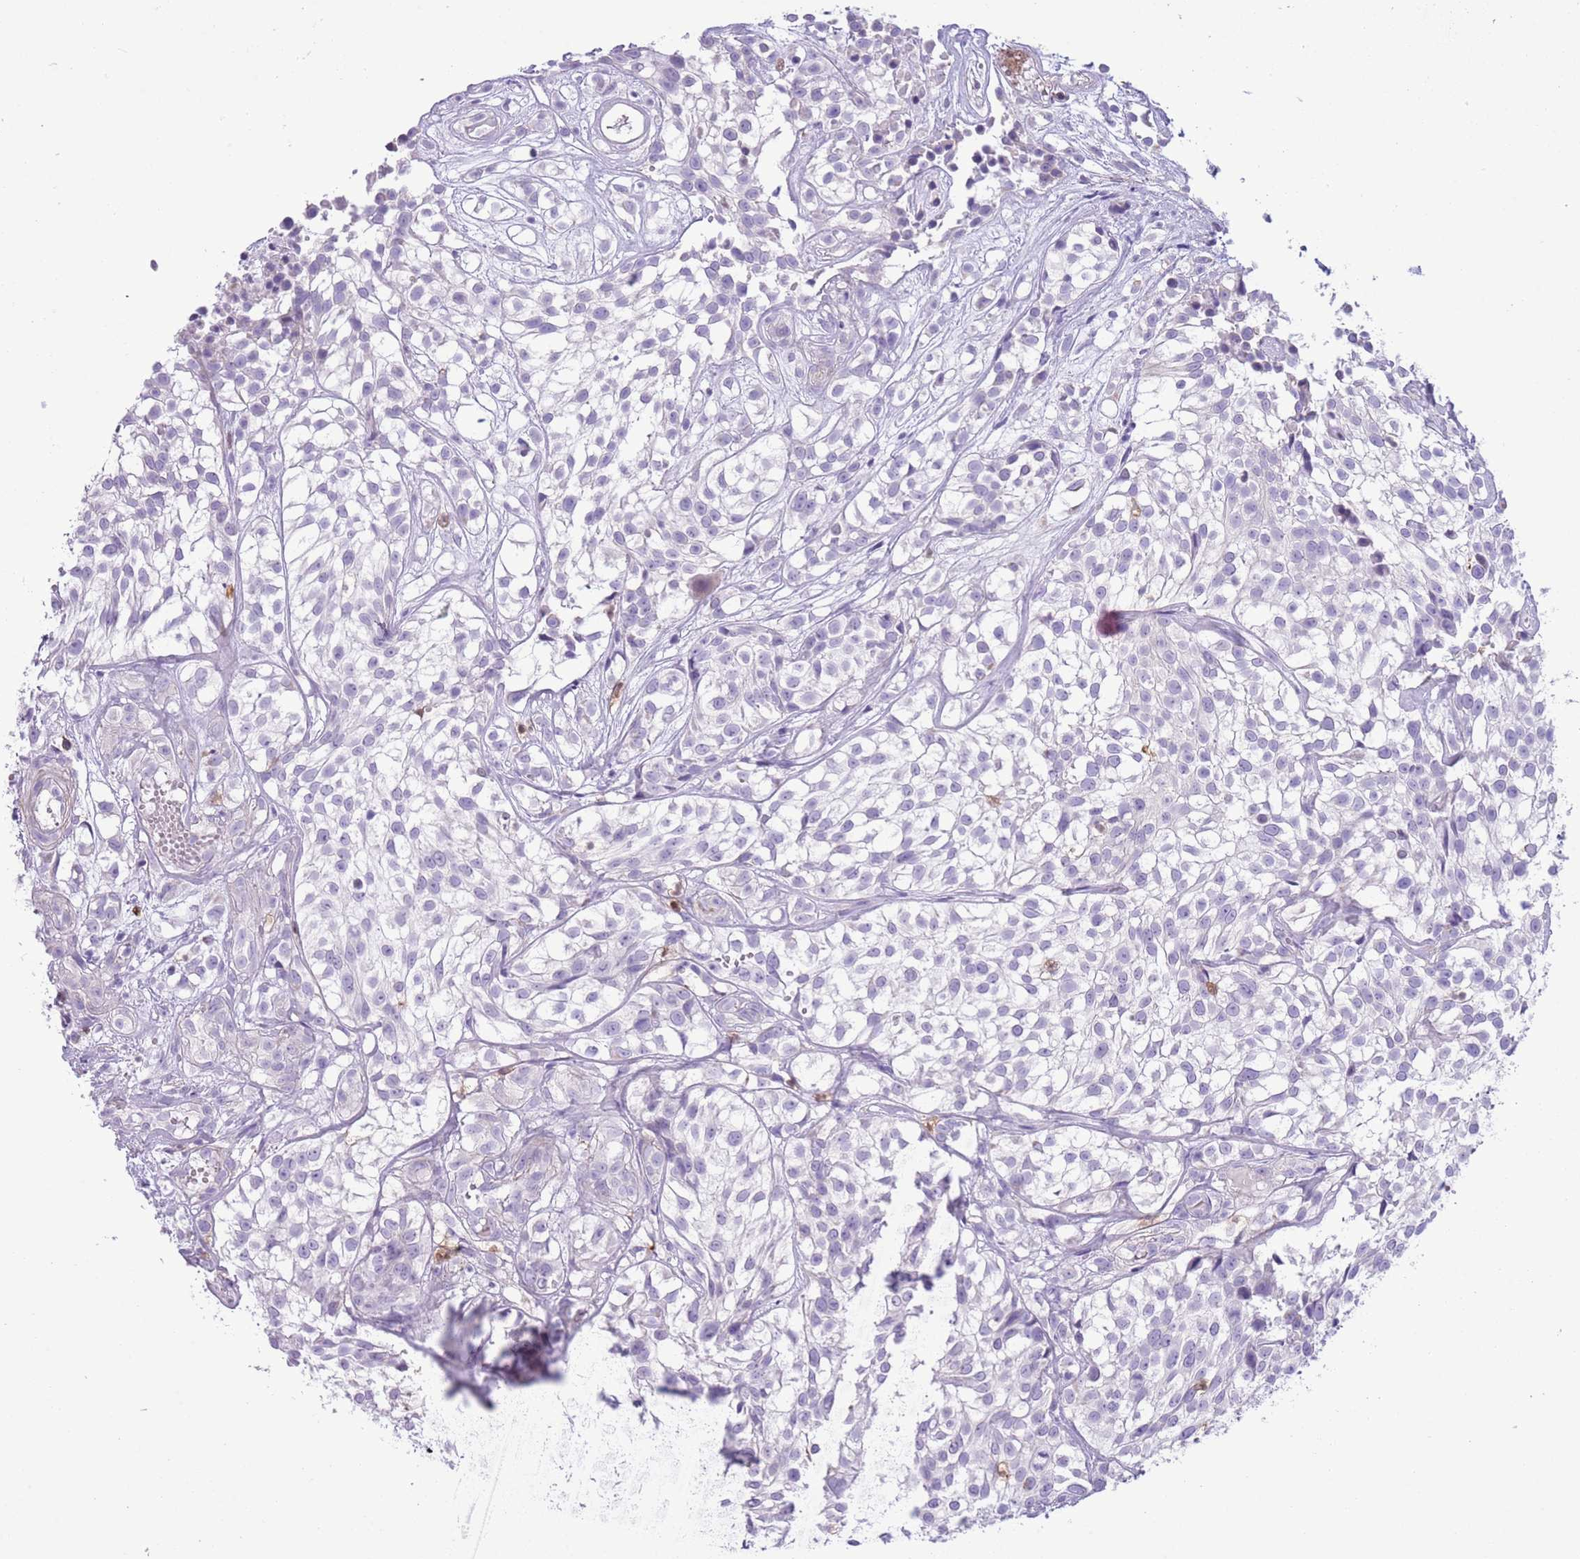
{"staining": {"intensity": "negative", "quantity": "none", "location": "none"}, "tissue": "urothelial cancer", "cell_type": "Tumor cells", "image_type": "cancer", "snomed": [{"axis": "morphology", "description": "Urothelial carcinoma, High grade"}, {"axis": "topography", "description": "Urinary bladder"}], "caption": "Immunohistochemical staining of urothelial cancer reveals no significant positivity in tumor cells.", "gene": "OR6M1", "patient": {"sex": "male", "age": 56}}